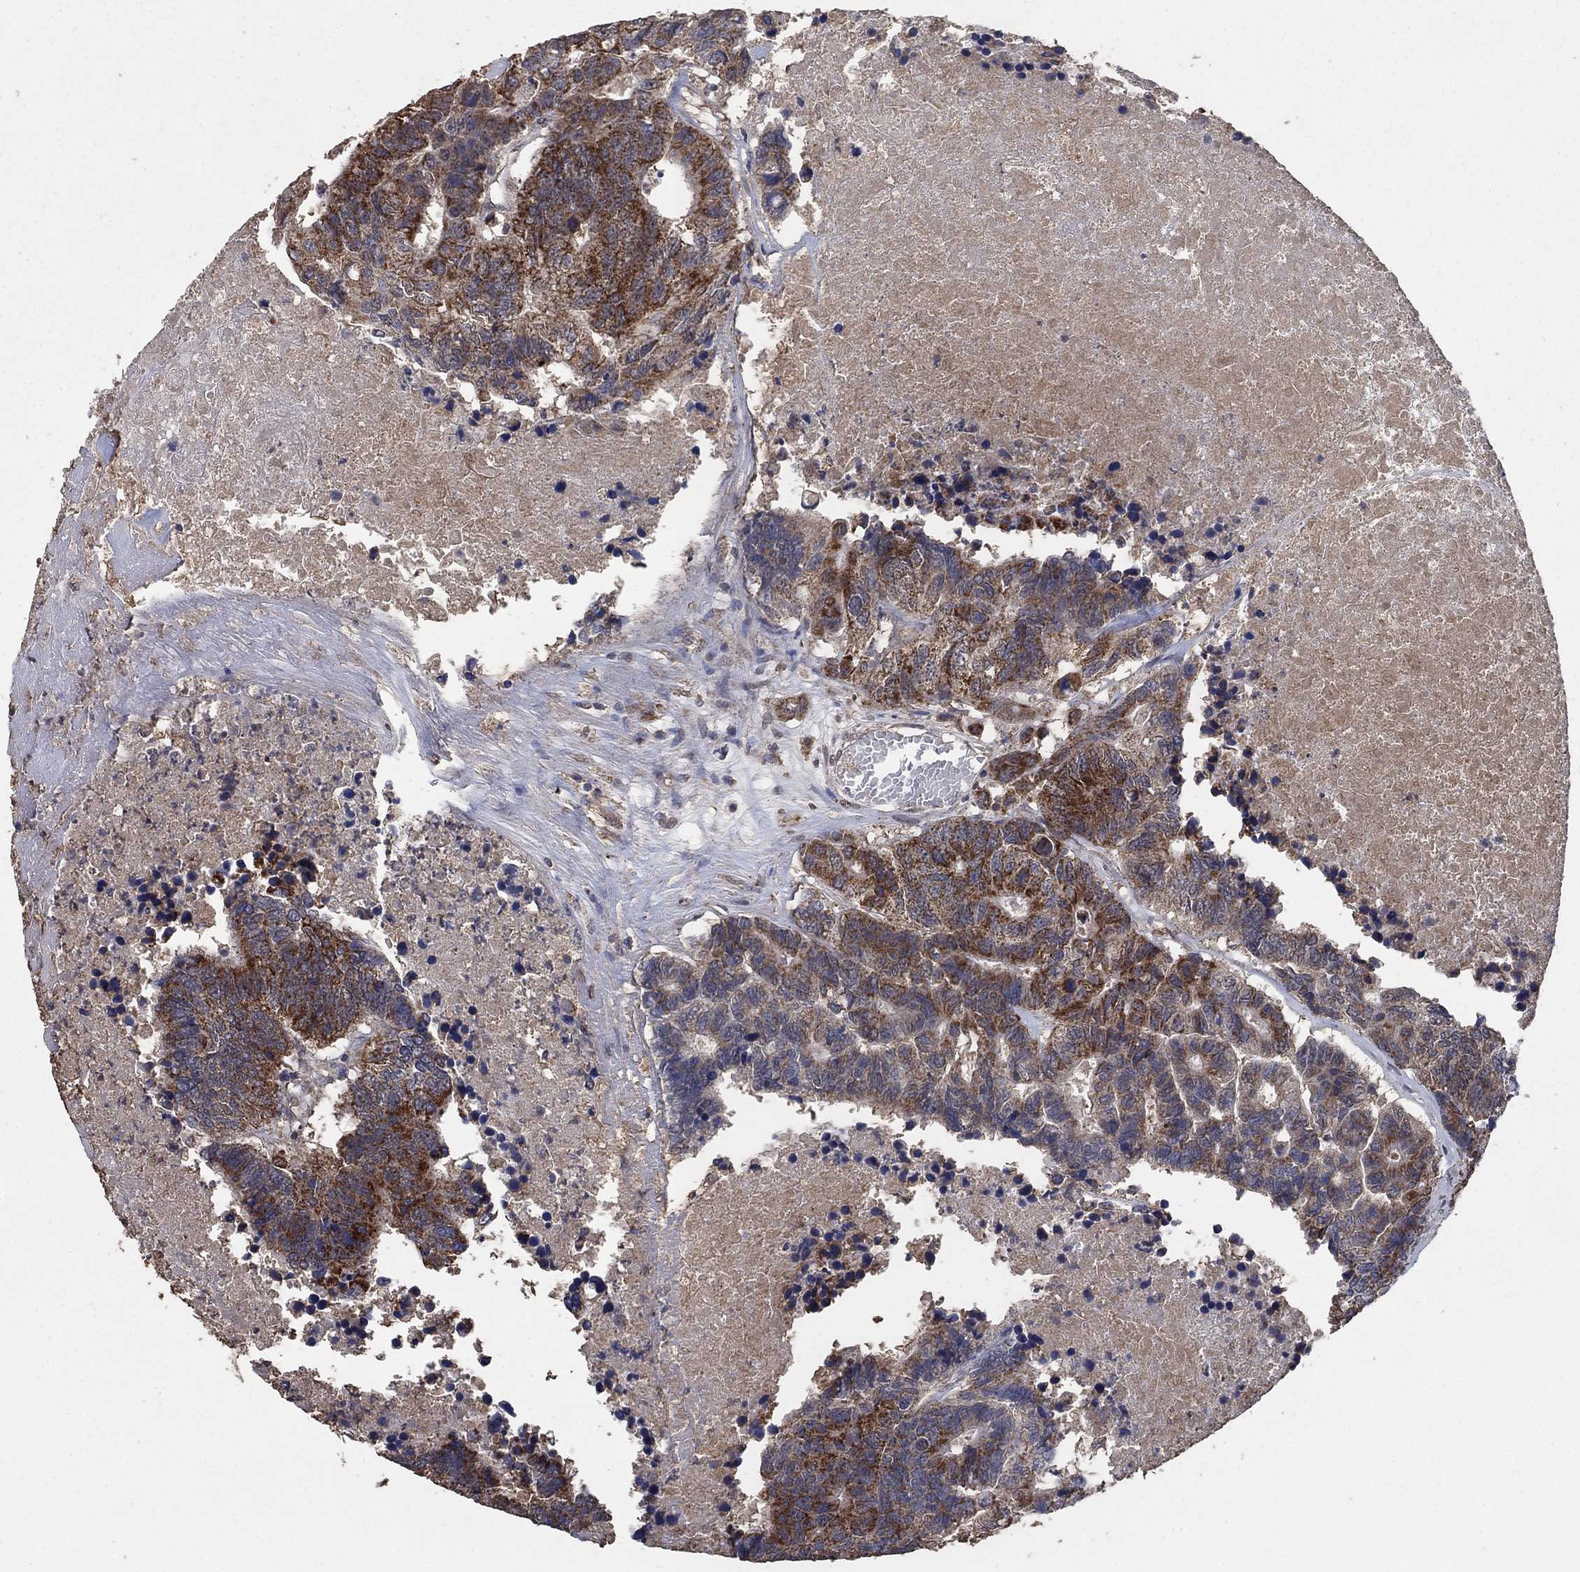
{"staining": {"intensity": "strong", "quantity": "25%-75%", "location": "cytoplasmic/membranous"}, "tissue": "colorectal cancer", "cell_type": "Tumor cells", "image_type": "cancer", "snomed": [{"axis": "morphology", "description": "Adenocarcinoma, NOS"}, {"axis": "topography", "description": "Colon"}], "caption": "Colorectal cancer stained for a protein displays strong cytoplasmic/membranous positivity in tumor cells. (DAB (3,3'-diaminobenzidine) IHC with brightfield microscopy, high magnification).", "gene": "MRPS24", "patient": {"sex": "female", "age": 48}}